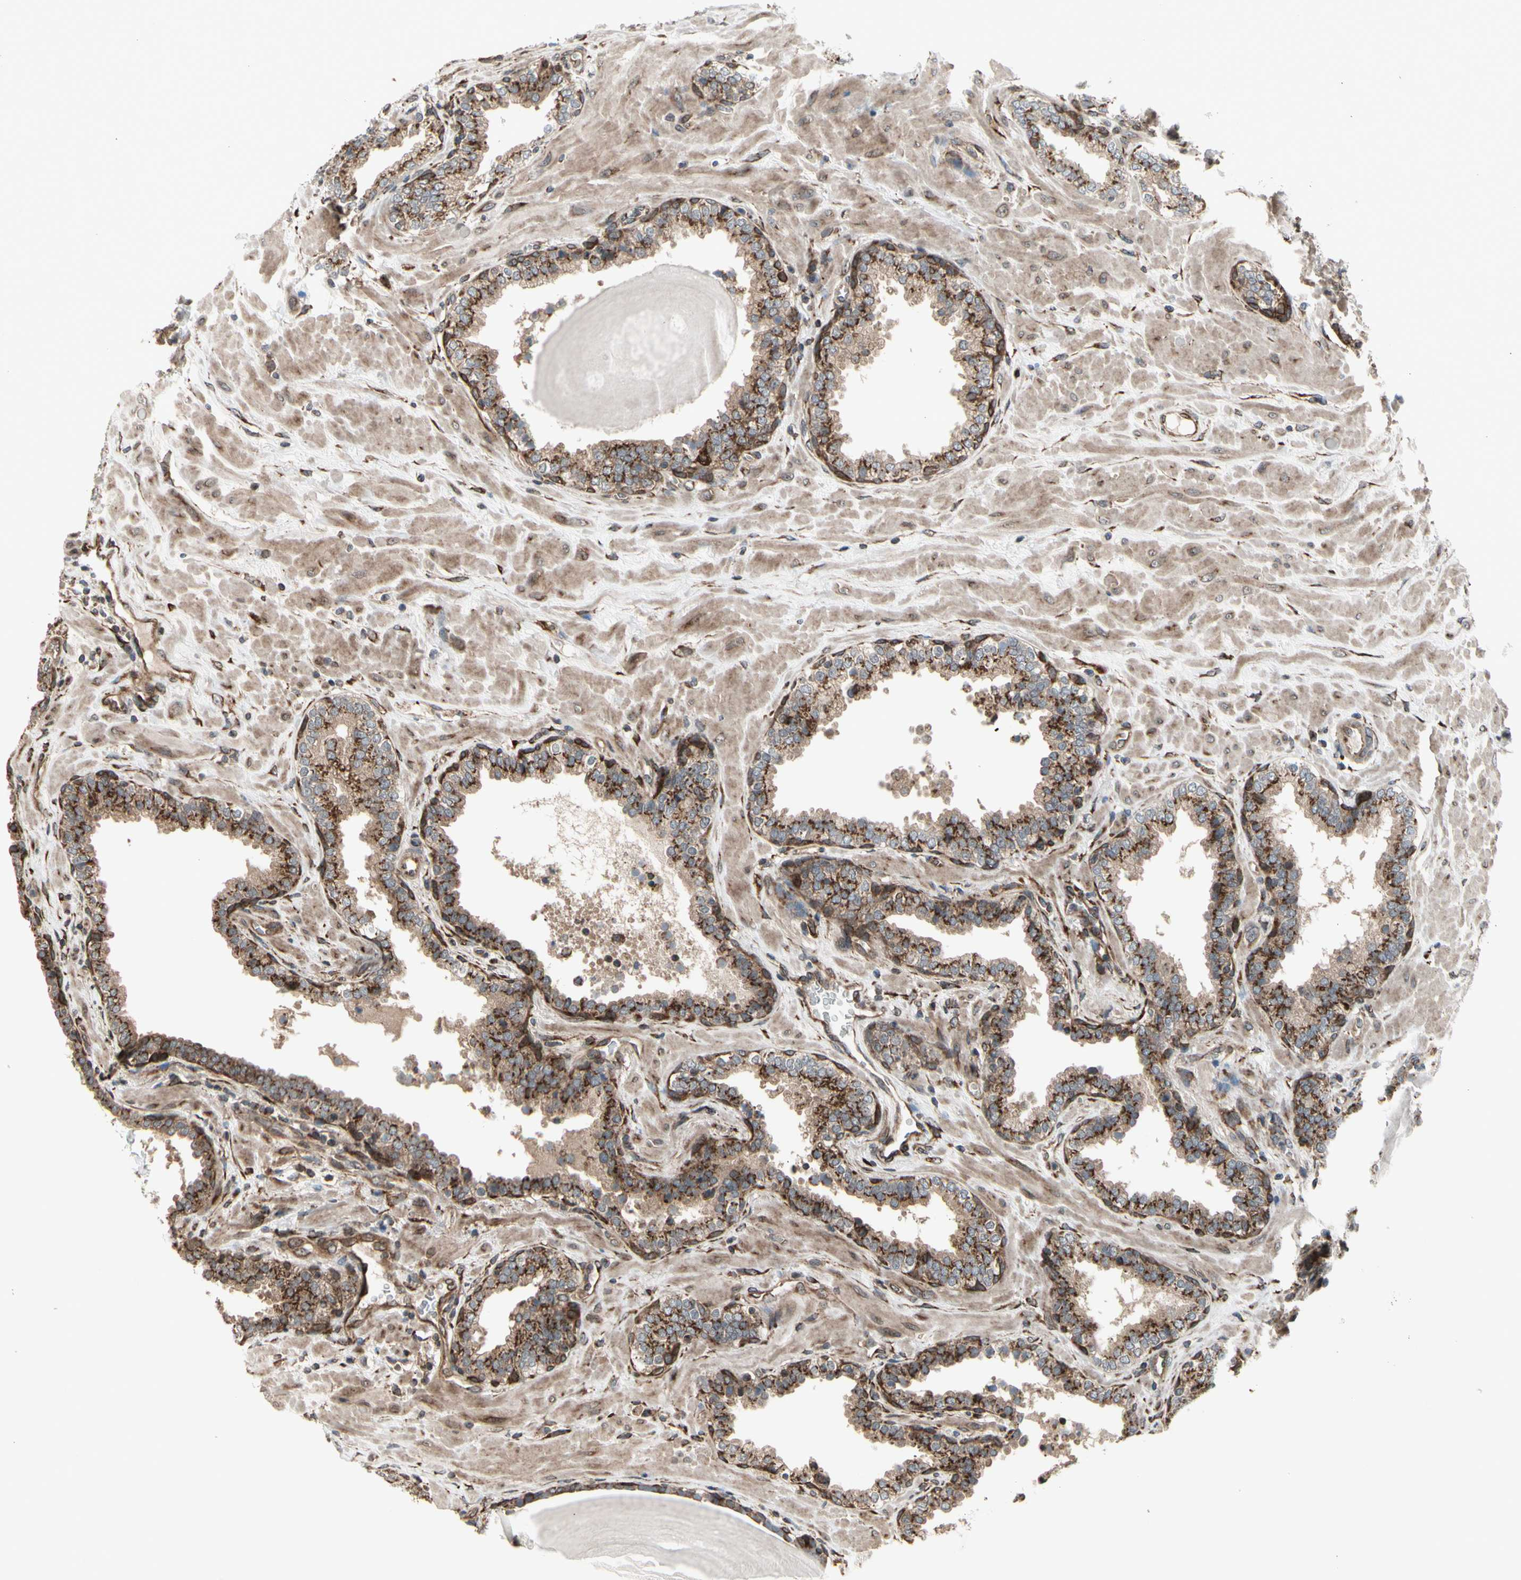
{"staining": {"intensity": "strong", "quantity": ">75%", "location": "cytoplasmic/membranous"}, "tissue": "prostate", "cell_type": "Glandular cells", "image_type": "normal", "snomed": [{"axis": "morphology", "description": "Normal tissue, NOS"}, {"axis": "topography", "description": "Prostate"}], "caption": "IHC micrograph of normal prostate stained for a protein (brown), which reveals high levels of strong cytoplasmic/membranous expression in approximately >75% of glandular cells.", "gene": "SLC39A9", "patient": {"sex": "male", "age": 51}}